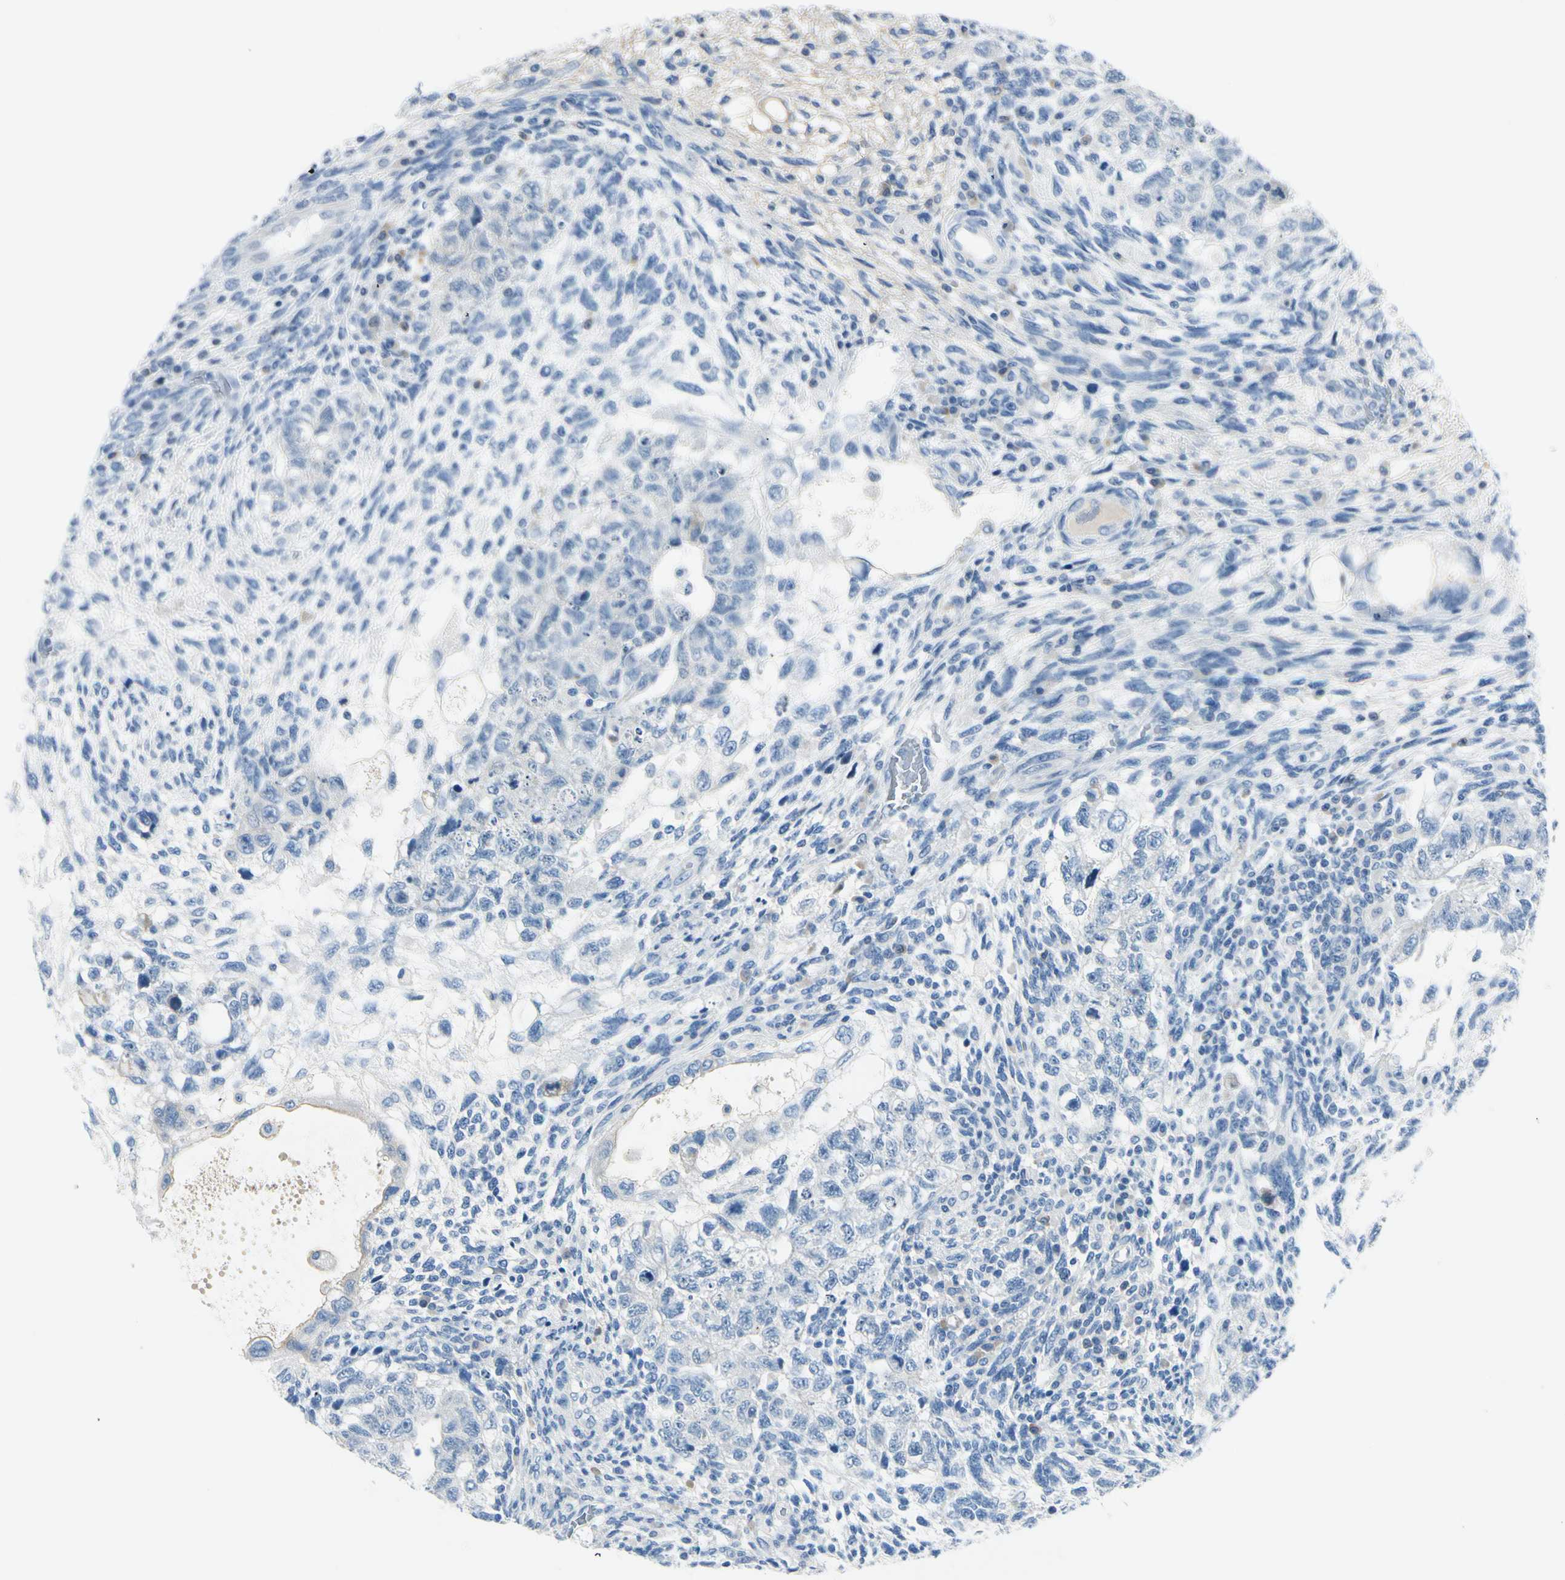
{"staining": {"intensity": "negative", "quantity": "none", "location": "none"}, "tissue": "testis cancer", "cell_type": "Tumor cells", "image_type": "cancer", "snomed": [{"axis": "morphology", "description": "Normal tissue, NOS"}, {"axis": "morphology", "description": "Carcinoma, Embryonal, NOS"}, {"axis": "topography", "description": "Testis"}], "caption": "An image of testis embryonal carcinoma stained for a protein reveals no brown staining in tumor cells.", "gene": "PEBP1", "patient": {"sex": "male", "age": 36}}